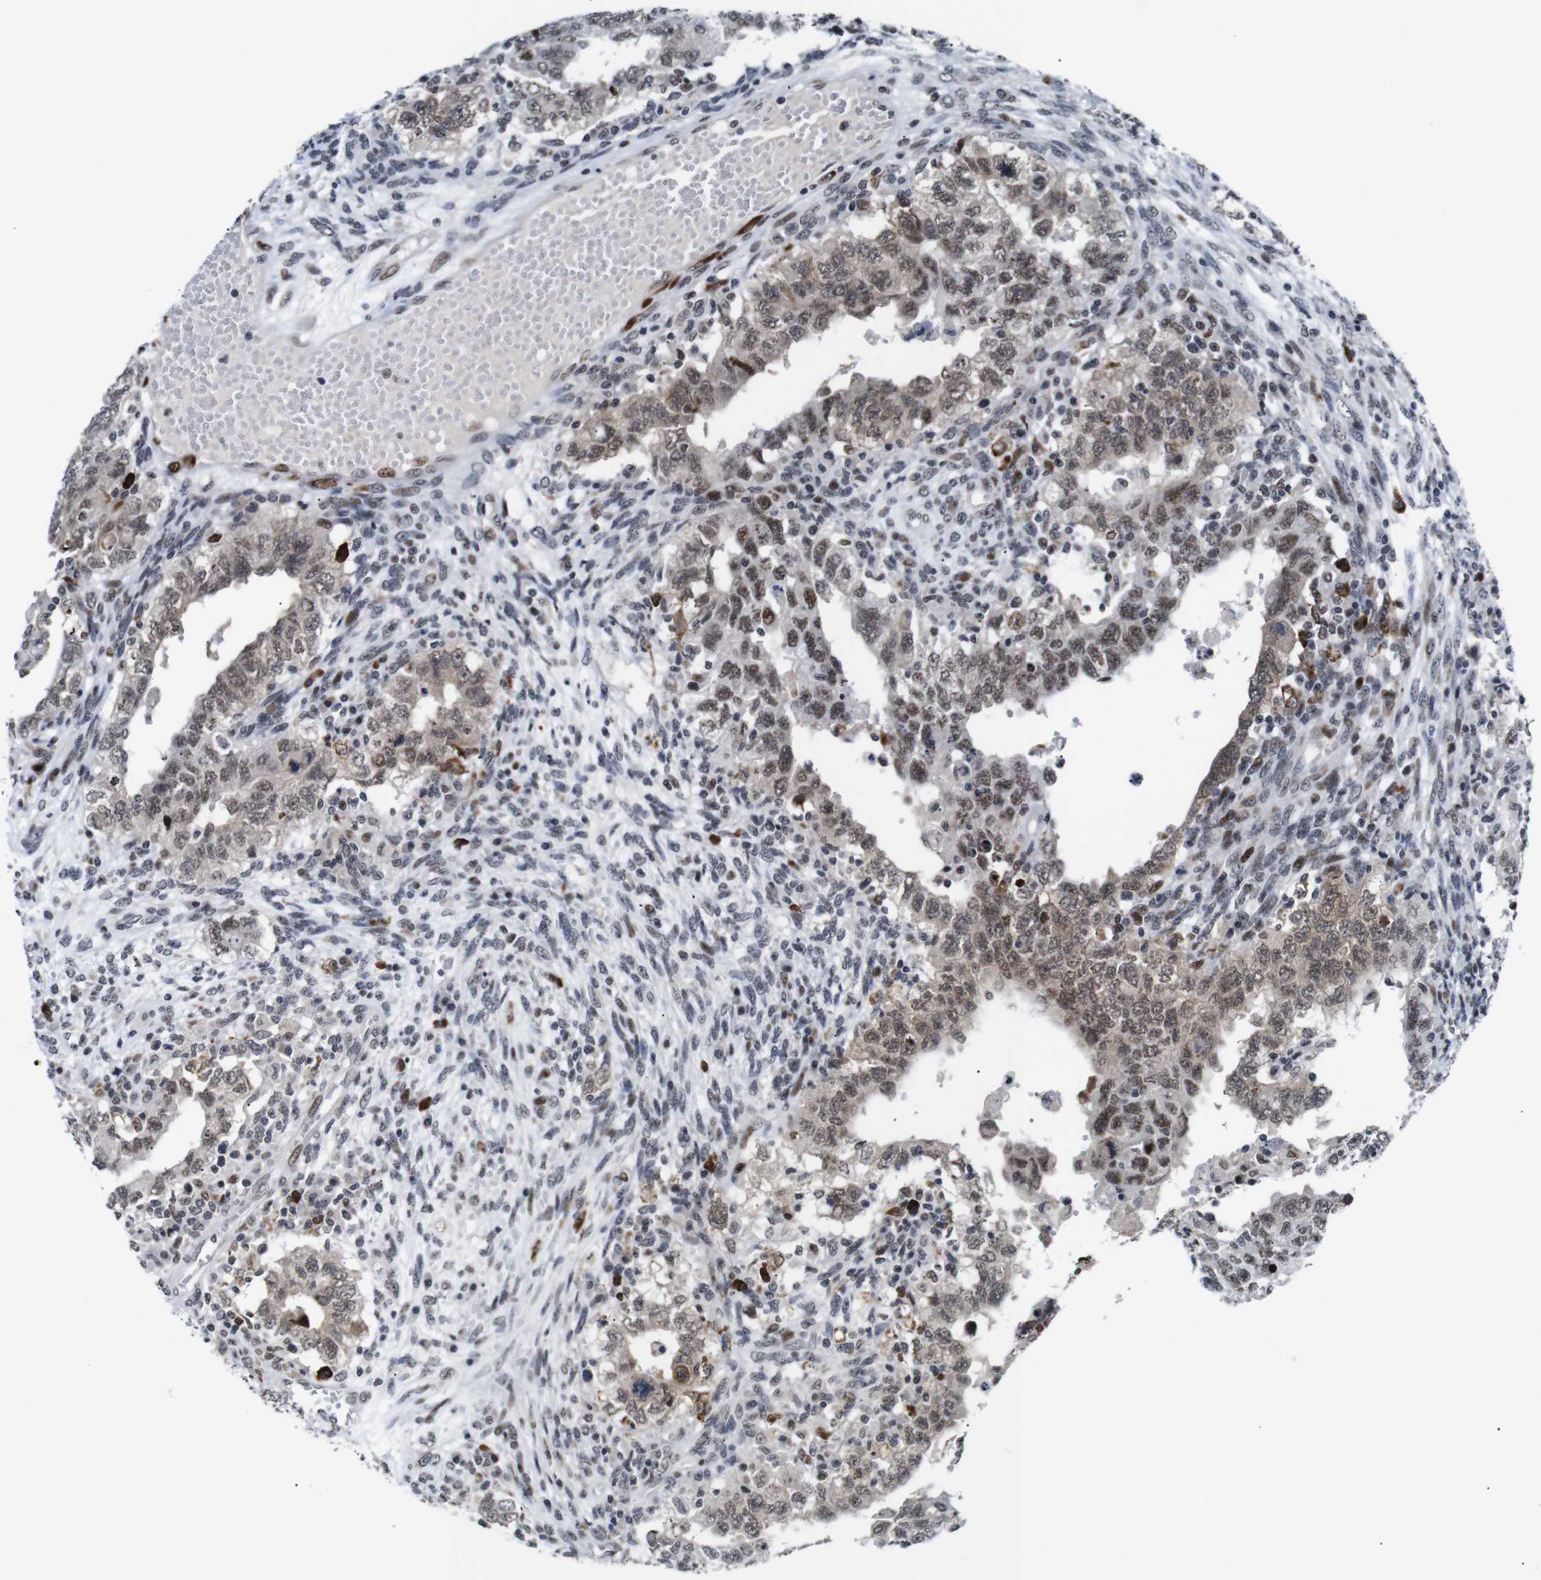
{"staining": {"intensity": "weak", "quantity": ">75%", "location": "cytoplasmic/membranous,nuclear"}, "tissue": "testis cancer", "cell_type": "Tumor cells", "image_type": "cancer", "snomed": [{"axis": "morphology", "description": "Carcinoma, Embryonal, NOS"}, {"axis": "topography", "description": "Testis"}], "caption": "Testis cancer (embryonal carcinoma) stained with a protein marker displays weak staining in tumor cells.", "gene": "EIF4G1", "patient": {"sex": "male", "age": 26}}